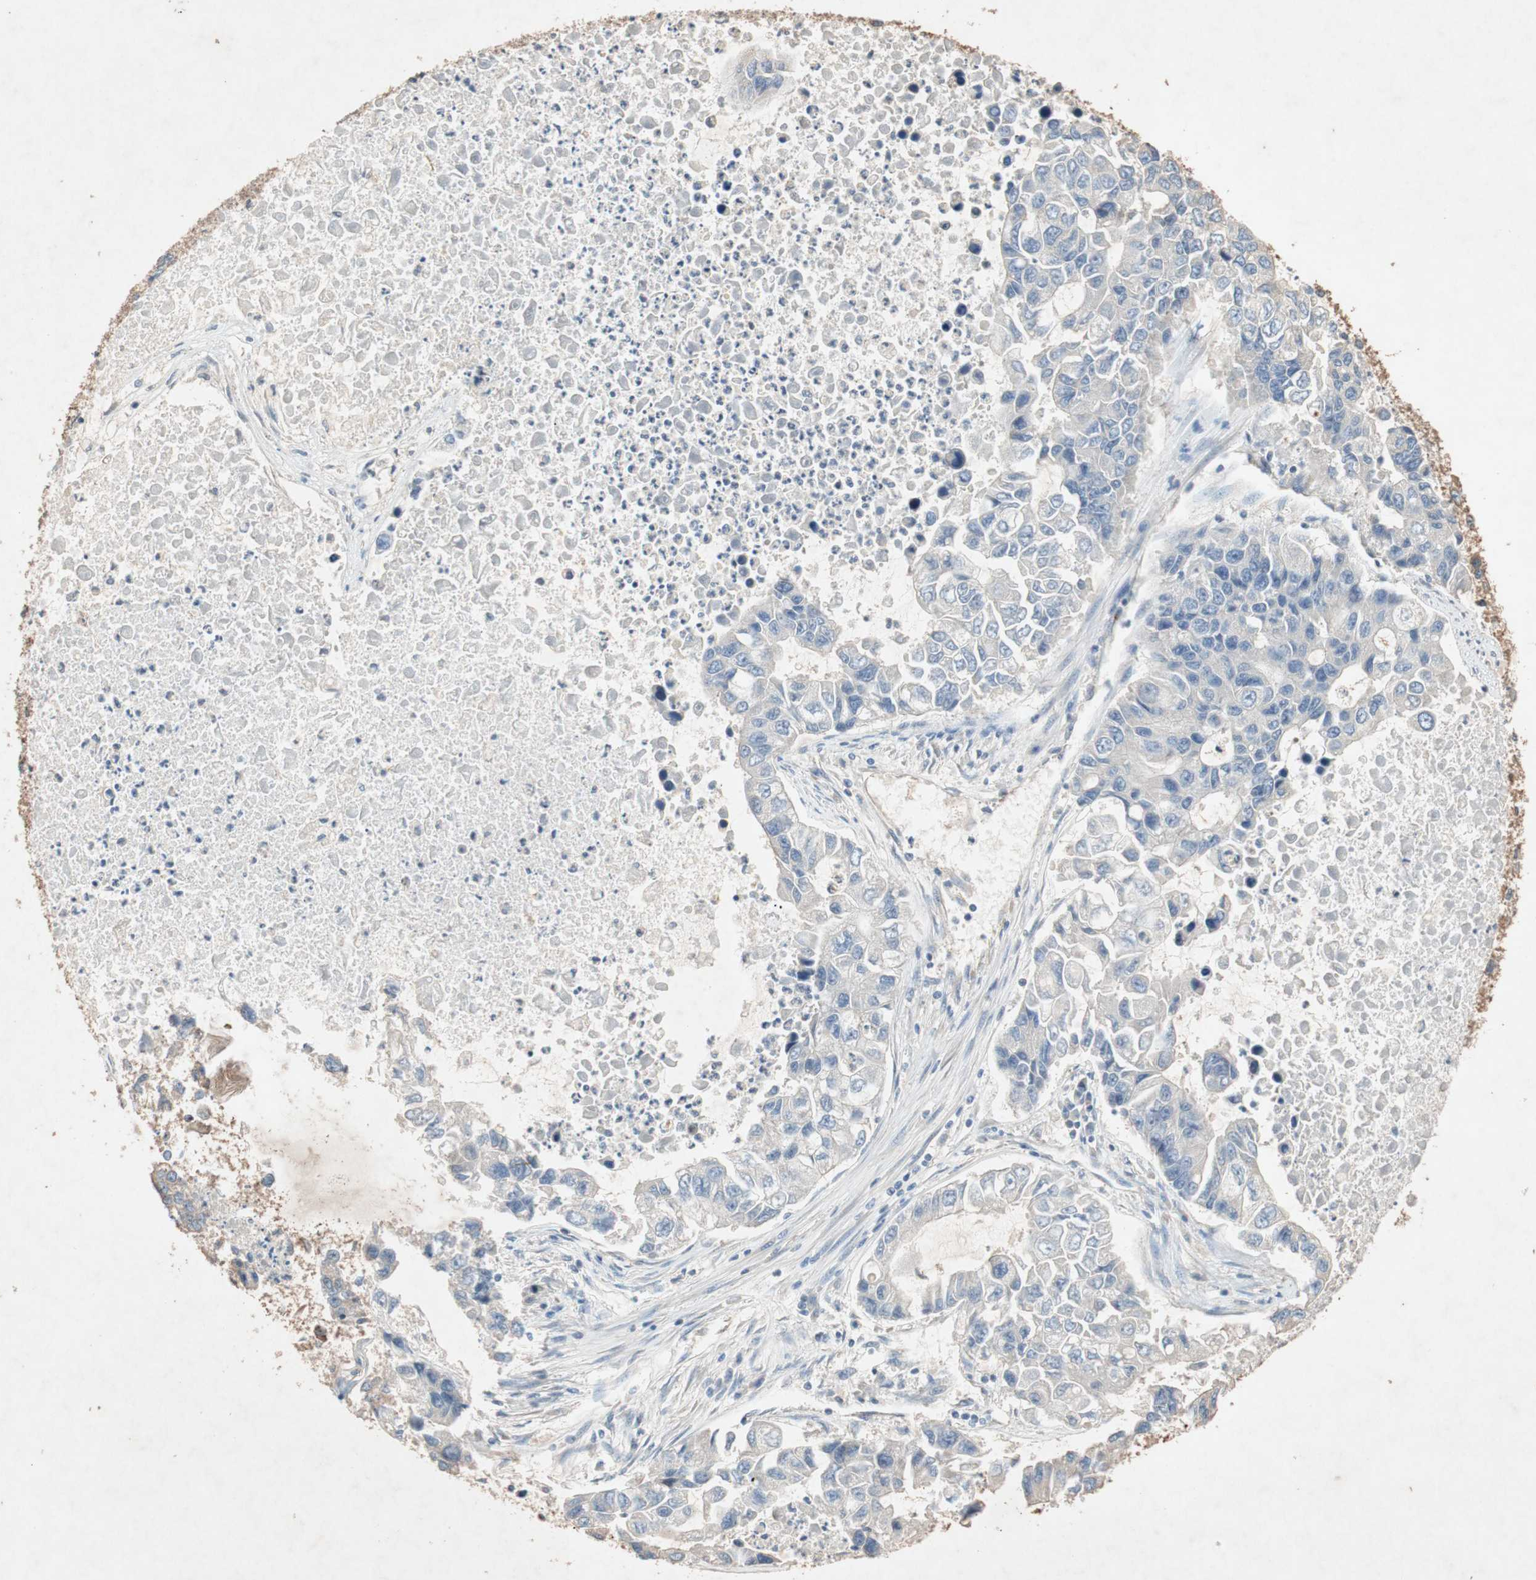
{"staining": {"intensity": "negative", "quantity": "none", "location": "none"}, "tissue": "lung cancer", "cell_type": "Tumor cells", "image_type": "cancer", "snomed": [{"axis": "morphology", "description": "Adenocarcinoma, NOS"}, {"axis": "topography", "description": "Lung"}], "caption": "Immunohistochemistry histopathology image of adenocarcinoma (lung) stained for a protein (brown), which shows no positivity in tumor cells.", "gene": "TUBB", "patient": {"sex": "female", "age": 51}}